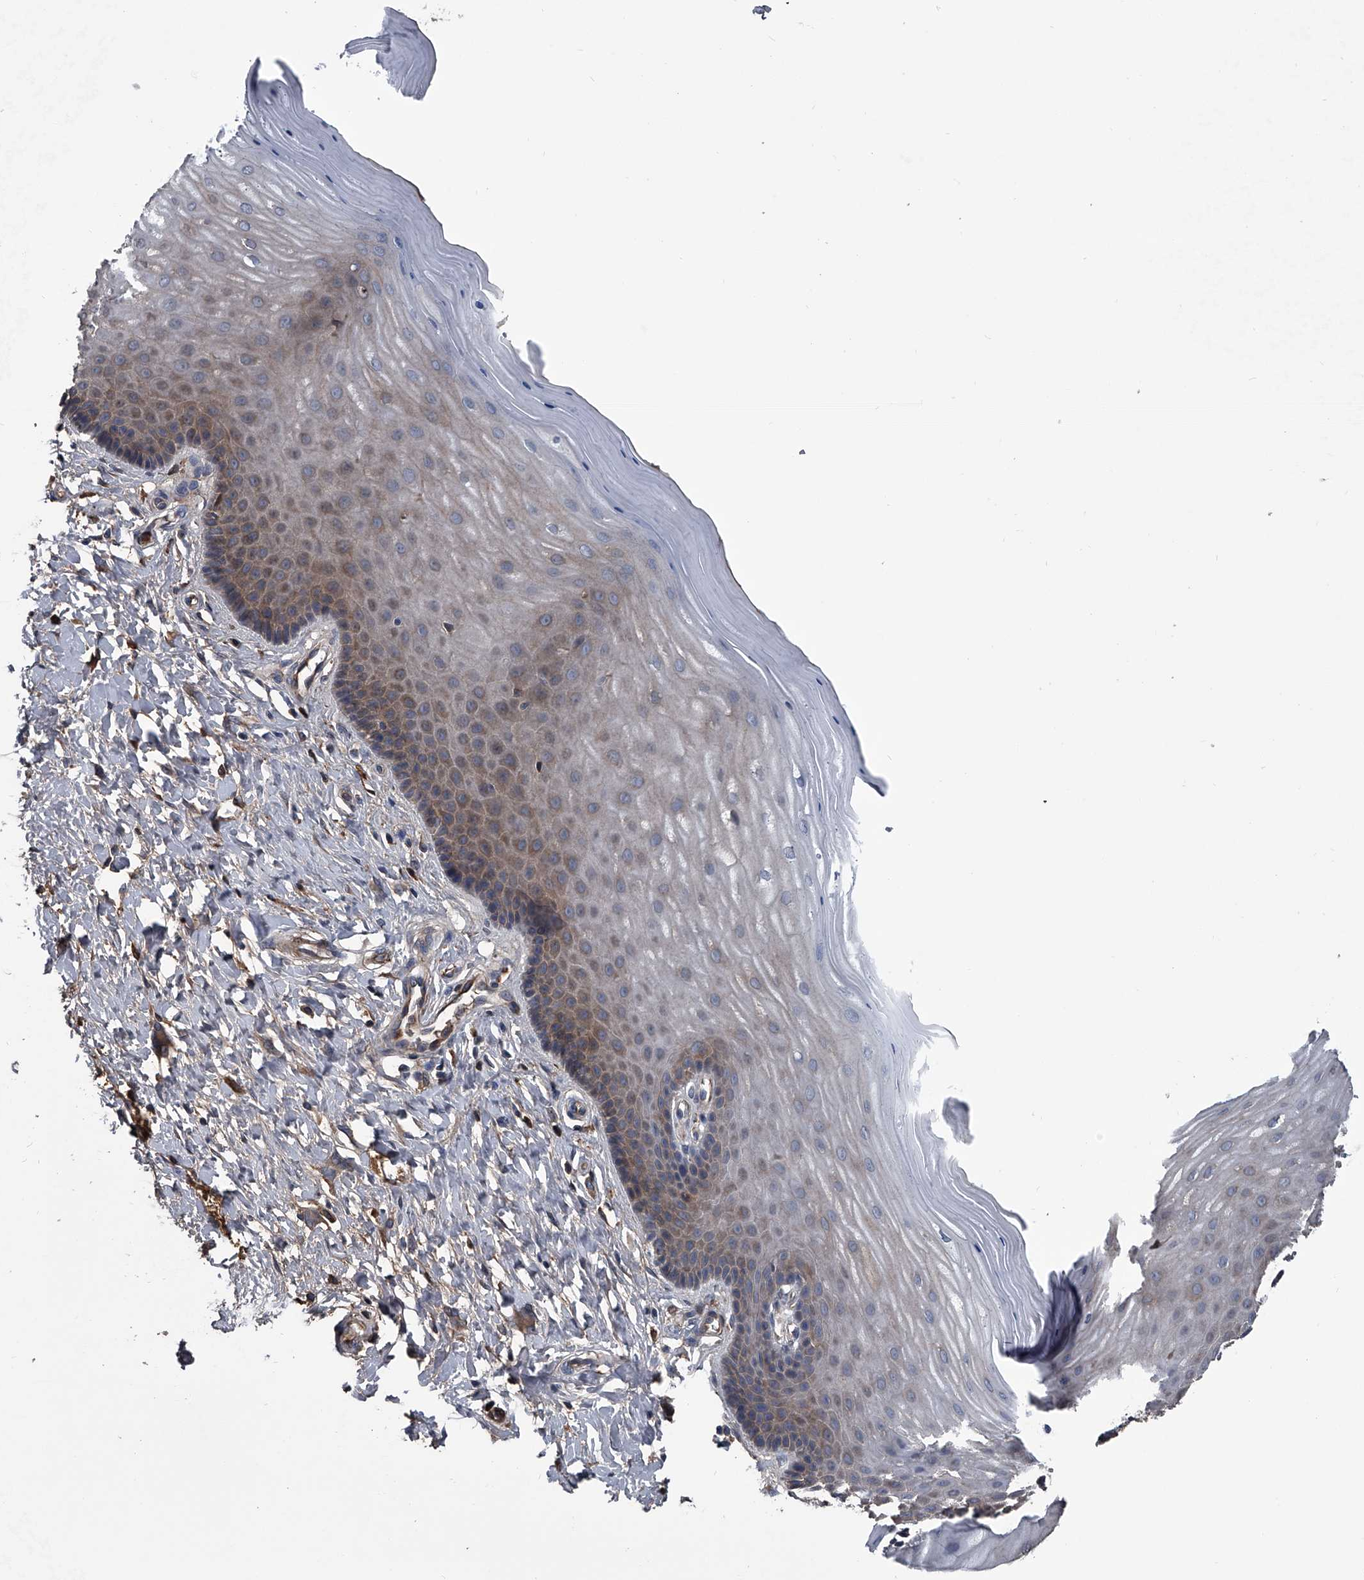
{"staining": {"intensity": "weak", "quantity": ">75%", "location": "cytoplasmic/membranous"}, "tissue": "cervix", "cell_type": "Glandular cells", "image_type": "normal", "snomed": [{"axis": "morphology", "description": "Normal tissue, NOS"}, {"axis": "topography", "description": "Cervix"}], "caption": "Immunohistochemistry (IHC) photomicrograph of normal cervix: human cervix stained using IHC reveals low levels of weak protein expression localized specifically in the cytoplasmic/membranous of glandular cells, appearing as a cytoplasmic/membranous brown color.", "gene": "KIF13A", "patient": {"sex": "female", "age": 55}}